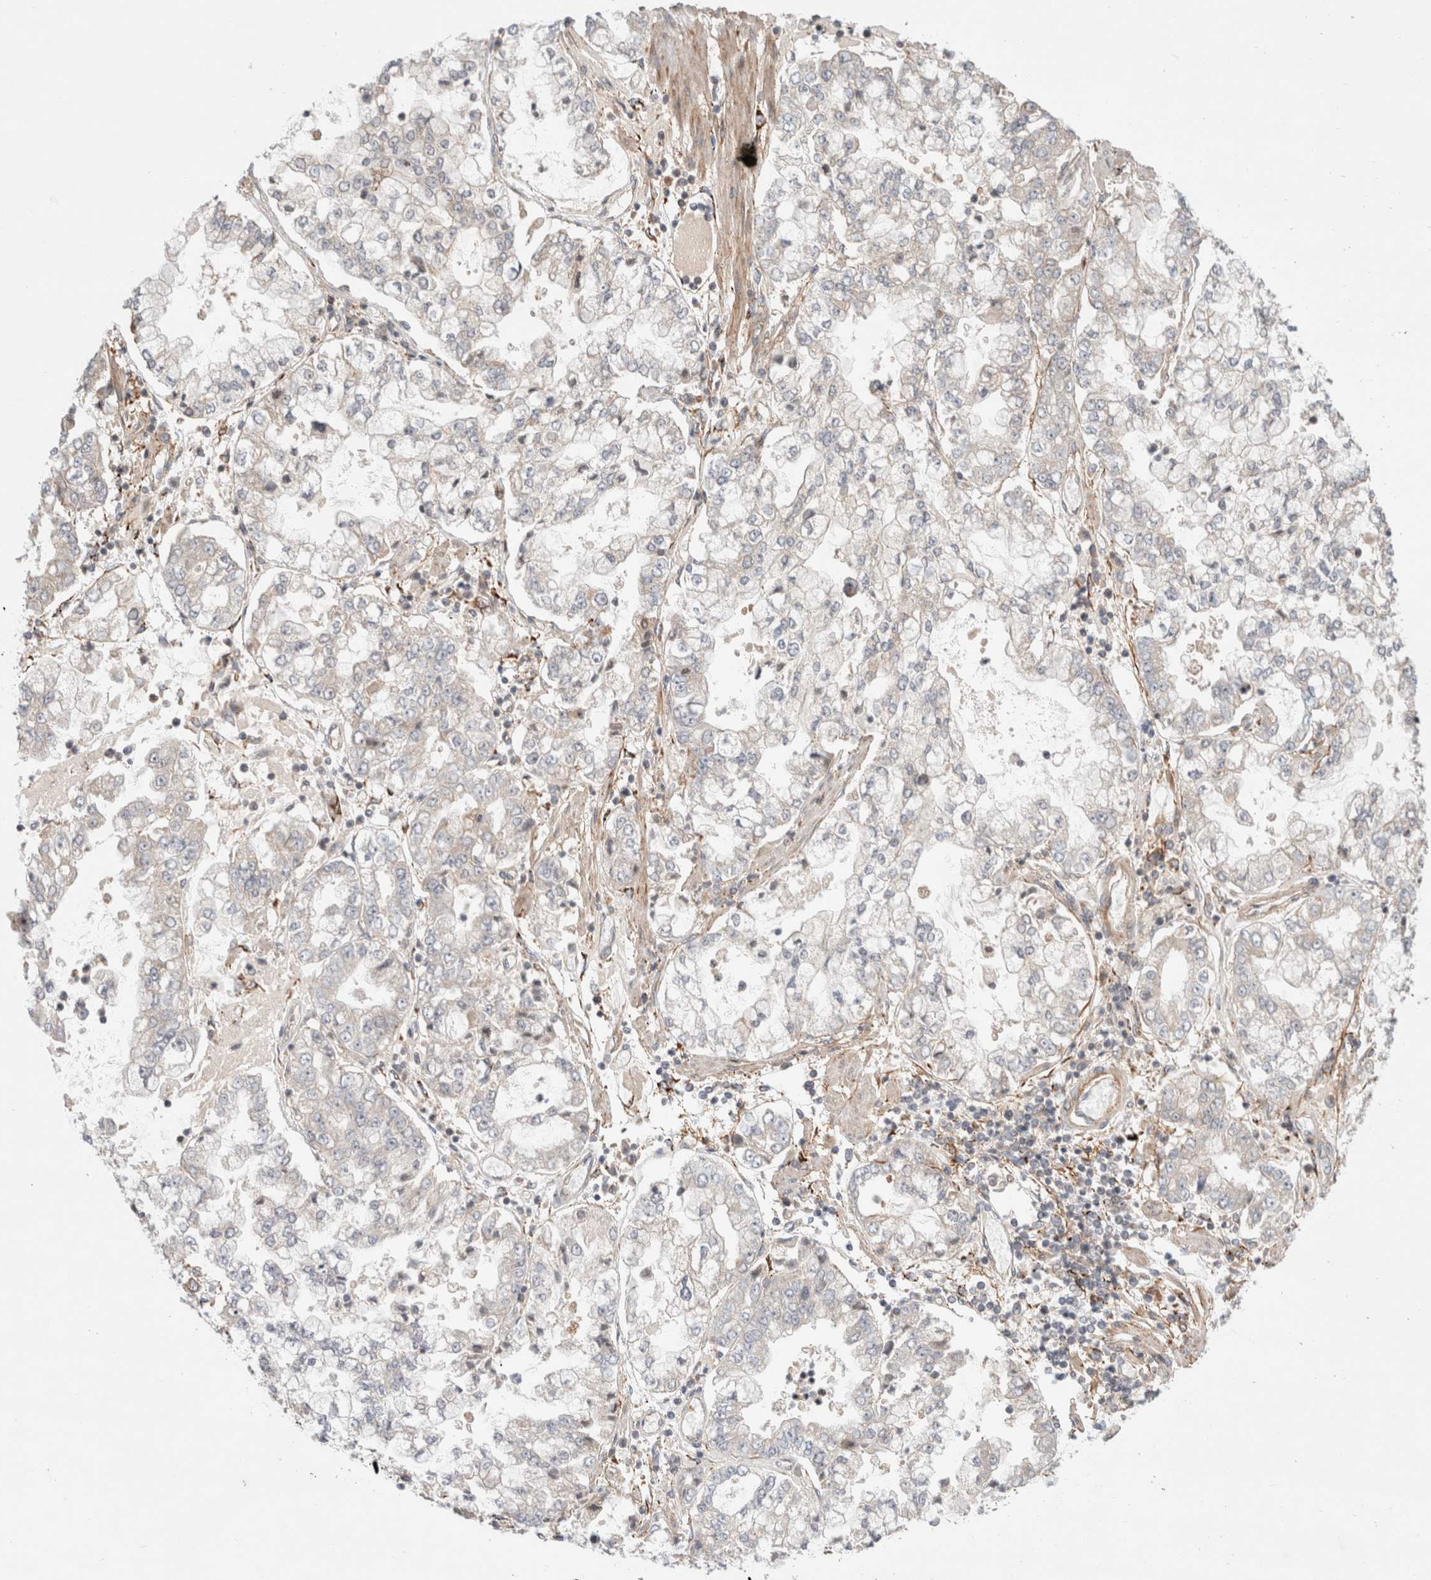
{"staining": {"intensity": "negative", "quantity": "none", "location": "none"}, "tissue": "stomach cancer", "cell_type": "Tumor cells", "image_type": "cancer", "snomed": [{"axis": "morphology", "description": "Adenocarcinoma, NOS"}, {"axis": "topography", "description": "Stomach"}], "caption": "DAB immunohistochemical staining of stomach adenocarcinoma shows no significant positivity in tumor cells. The staining is performed using DAB brown chromogen with nuclei counter-stained in using hematoxylin.", "gene": "HROB", "patient": {"sex": "male", "age": 76}}